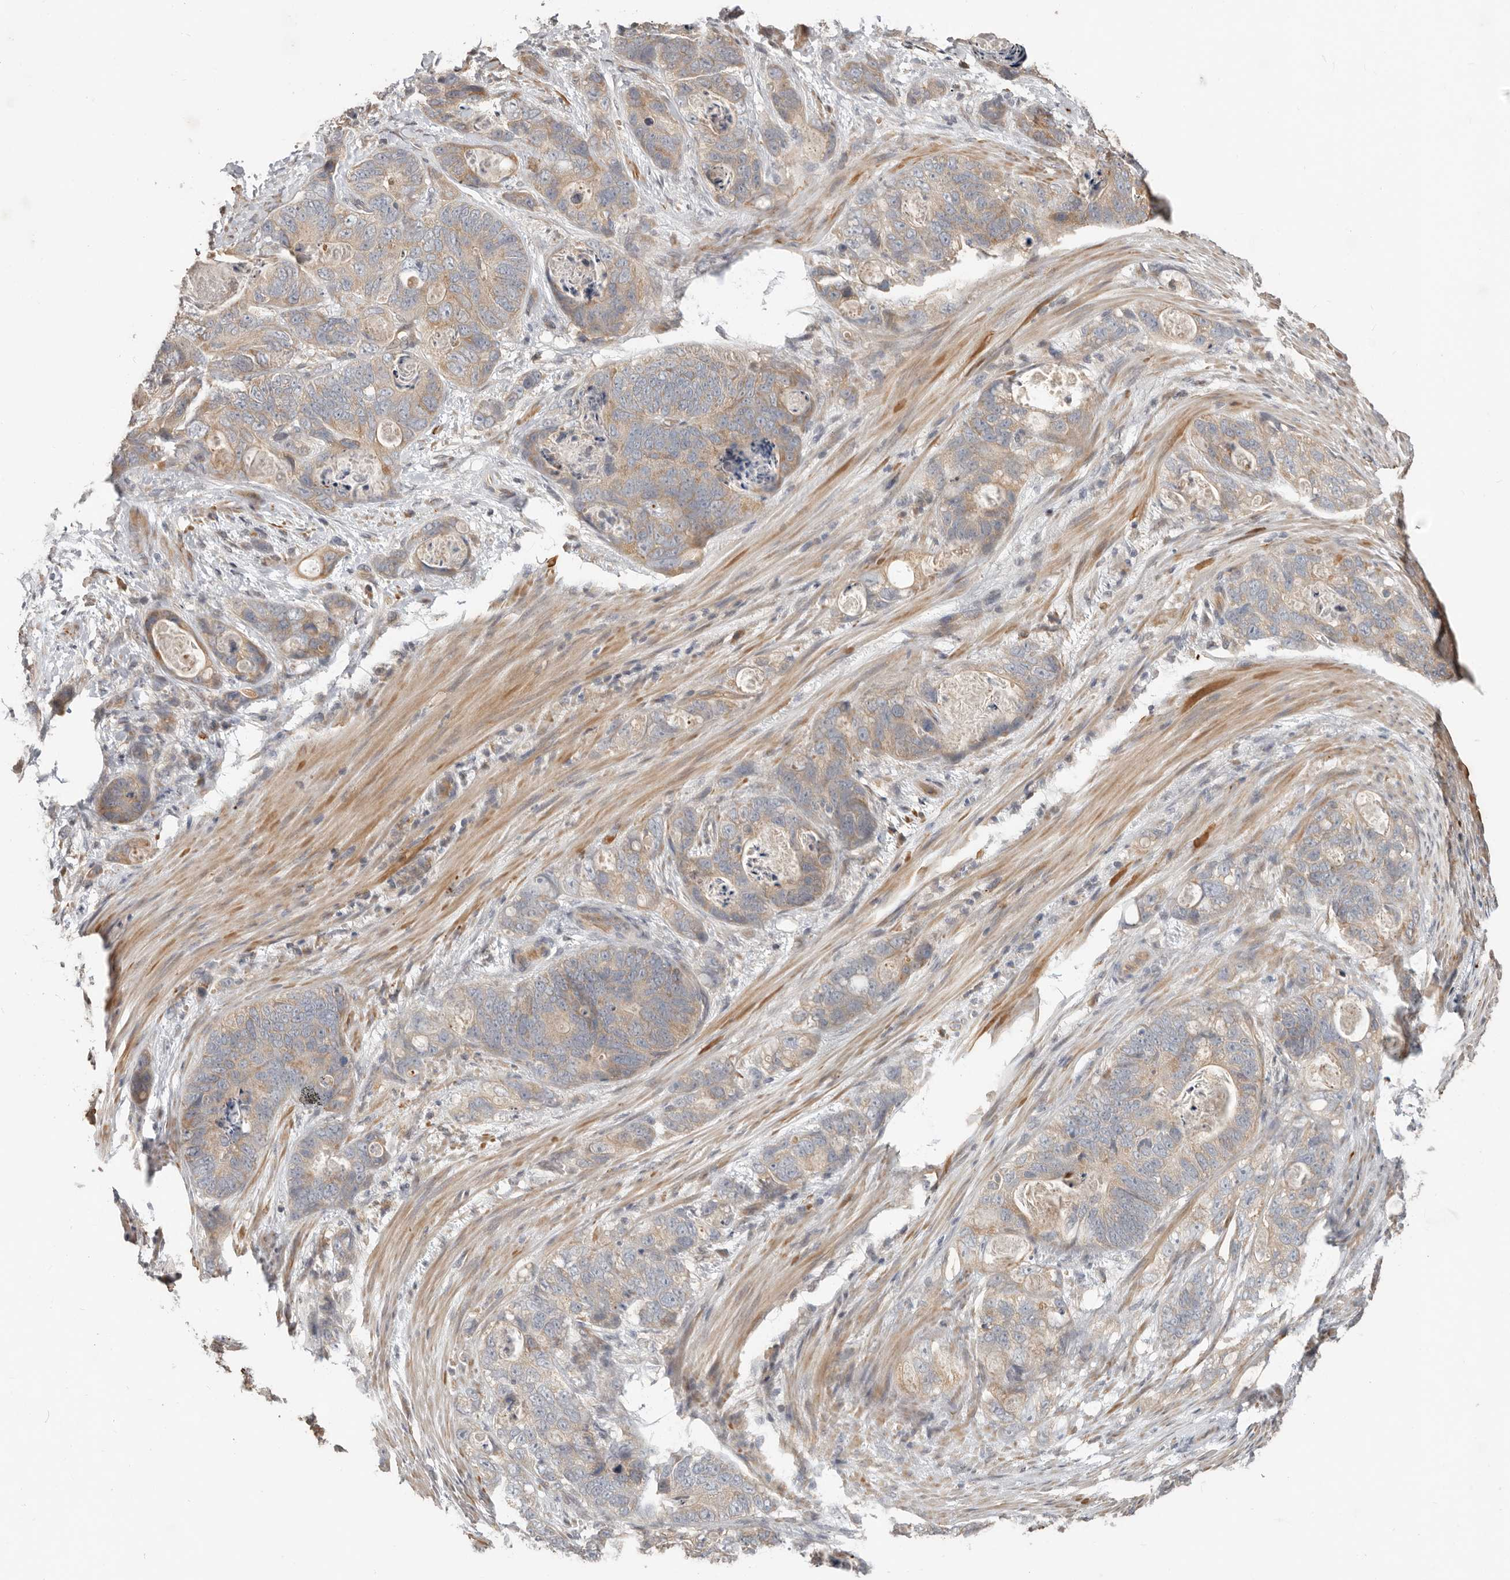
{"staining": {"intensity": "weak", "quantity": ">75%", "location": "cytoplasmic/membranous"}, "tissue": "stomach cancer", "cell_type": "Tumor cells", "image_type": "cancer", "snomed": [{"axis": "morphology", "description": "Normal tissue, NOS"}, {"axis": "morphology", "description": "Adenocarcinoma, NOS"}, {"axis": "topography", "description": "Stomach"}], "caption": "Immunohistochemical staining of stomach cancer (adenocarcinoma) reveals low levels of weak cytoplasmic/membranous expression in approximately >75% of tumor cells.", "gene": "MTFR2", "patient": {"sex": "female", "age": 89}}